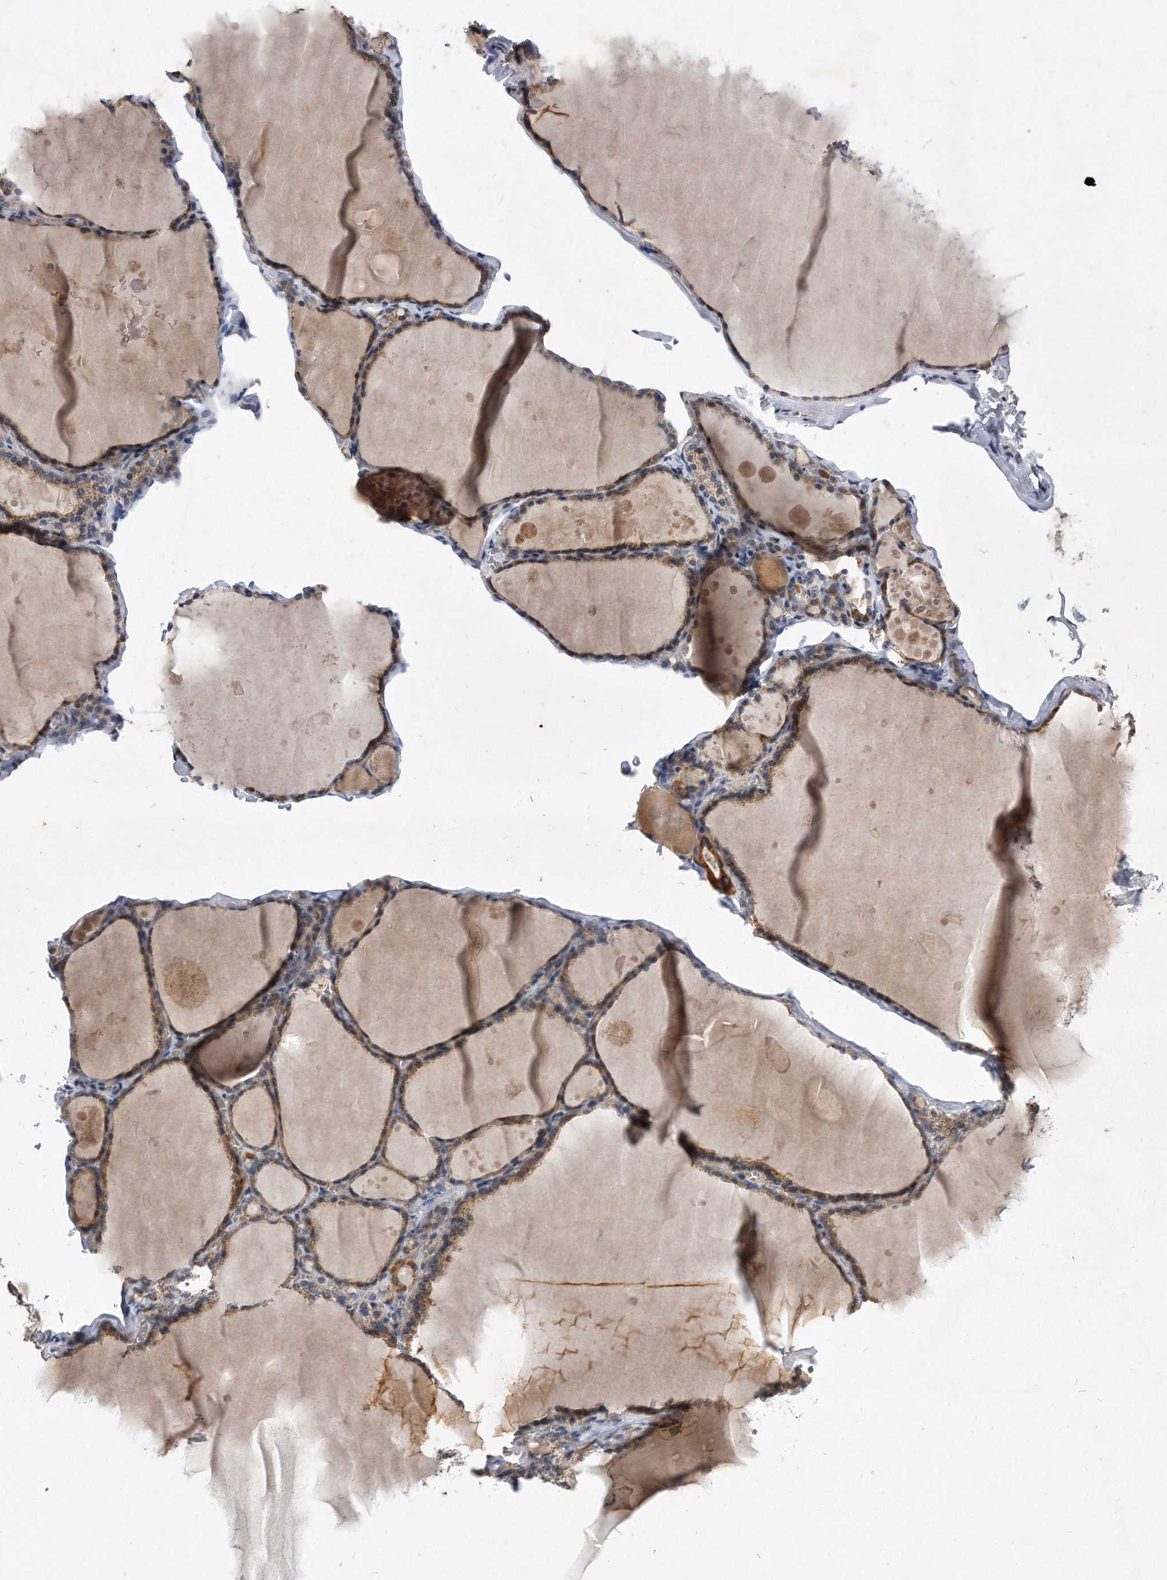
{"staining": {"intensity": "moderate", "quantity": ">75%", "location": "cytoplasmic/membranous"}, "tissue": "thyroid gland", "cell_type": "Glandular cells", "image_type": "normal", "snomed": [{"axis": "morphology", "description": "Normal tissue, NOS"}, {"axis": "topography", "description": "Thyroid gland"}], "caption": "Thyroid gland stained with immunohistochemistry (IHC) displays moderate cytoplasmic/membranous staining in approximately >75% of glandular cells.", "gene": "PPP5C", "patient": {"sex": "male", "age": 56}}